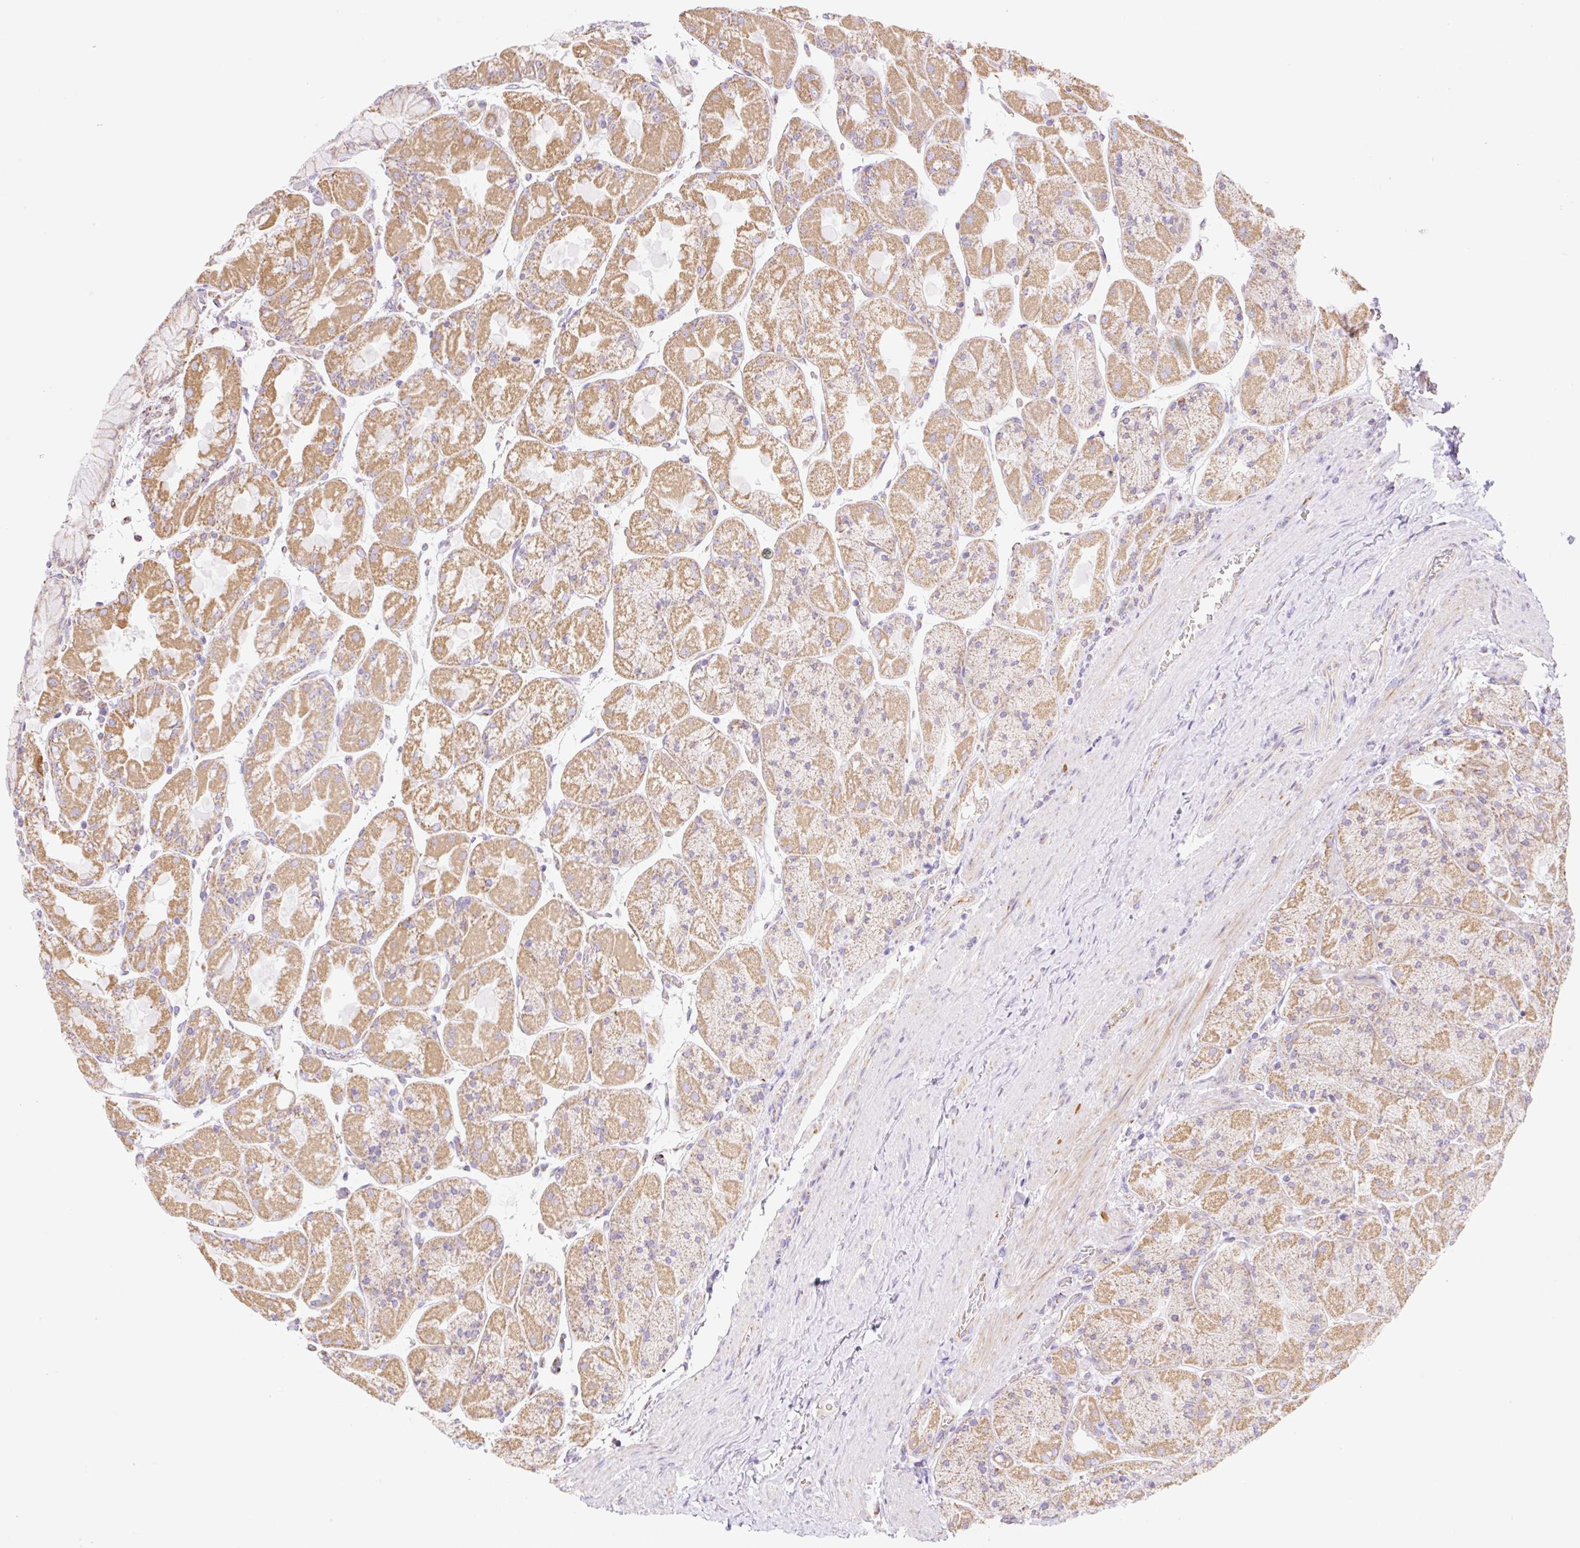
{"staining": {"intensity": "moderate", "quantity": ">75%", "location": "cytoplasmic/membranous"}, "tissue": "stomach", "cell_type": "Glandular cells", "image_type": "normal", "snomed": [{"axis": "morphology", "description": "Normal tissue, NOS"}, {"axis": "topography", "description": "Stomach"}], "caption": "Immunohistochemistry (DAB) staining of benign human stomach shows moderate cytoplasmic/membranous protein expression in about >75% of glandular cells.", "gene": "ESAM", "patient": {"sex": "female", "age": 61}}